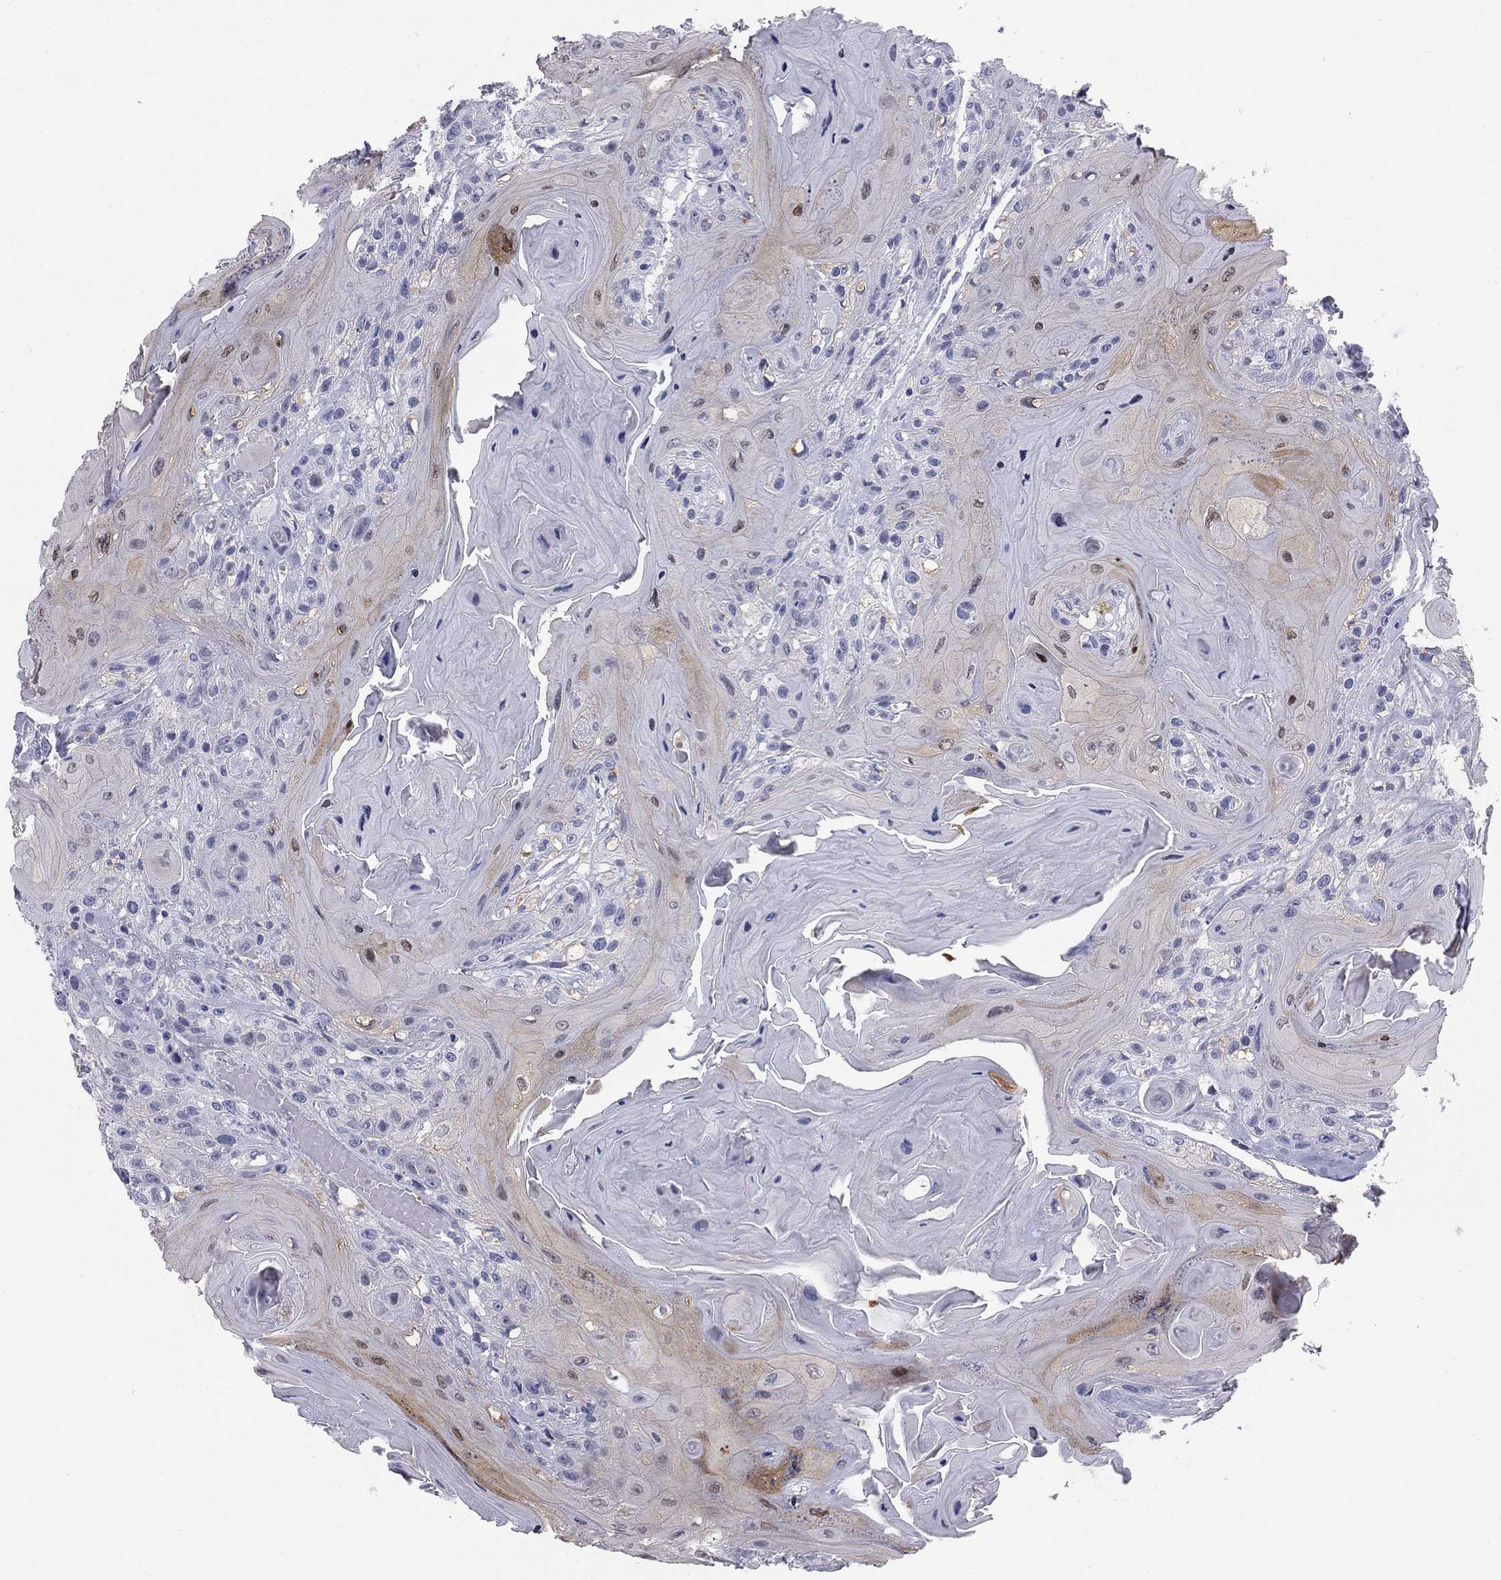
{"staining": {"intensity": "weak", "quantity": "<25%", "location": "cytoplasmic/membranous"}, "tissue": "head and neck cancer", "cell_type": "Tumor cells", "image_type": "cancer", "snomed": [{"axis": "morphology", "description": "Squamous cell carcinoma, NOS"}, {"axis": "topography", "description": "Head-Neck"}], "caption": "Head and neck cancer stained for a protein using immunohistochemistry demonstrates no expression tumor cells.", "gene": "SULT2B1", "patient": {"sex": "female", "age": 59}}